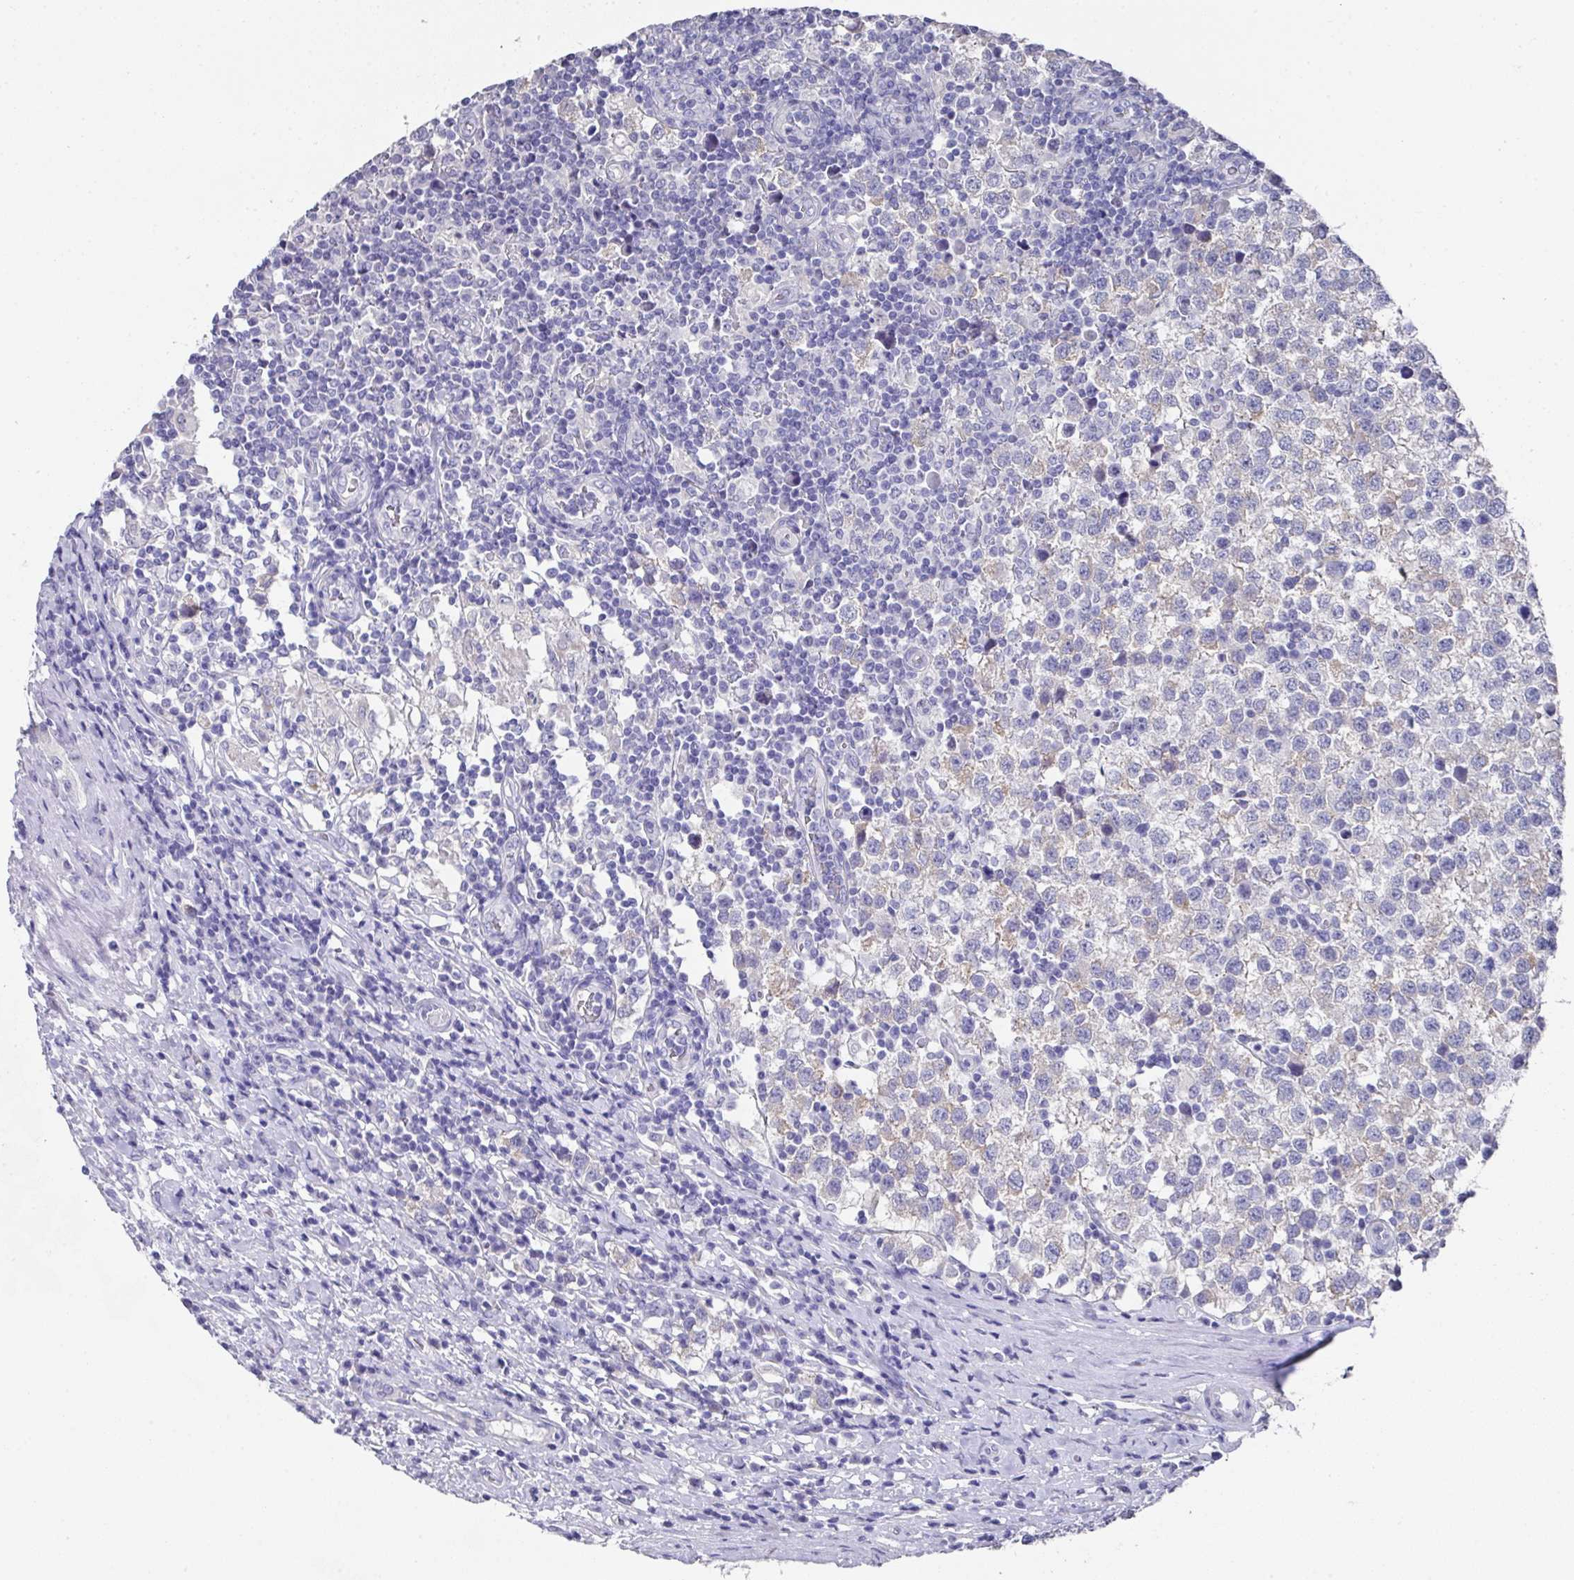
{"staining": {"intensity": "weak", "quantity": "<25%", "location": "cytoplasmic/membranous"}, "tissue": "testis cancer", "cell_type": "Tumor cells", "image_type": "cancer", "snomed": [{"axis": "morphology", "description": "Seminoma, NOS"}, {"axis": "topography", "description": "Testis"}], "caption": "Immunohistochemistry image of human seminoma (testis) stained for a protein (brown), which demonstrates no expression in tumor cells.", "gene": "DAZL", "patient": {"sex": "male", "age": 34}}